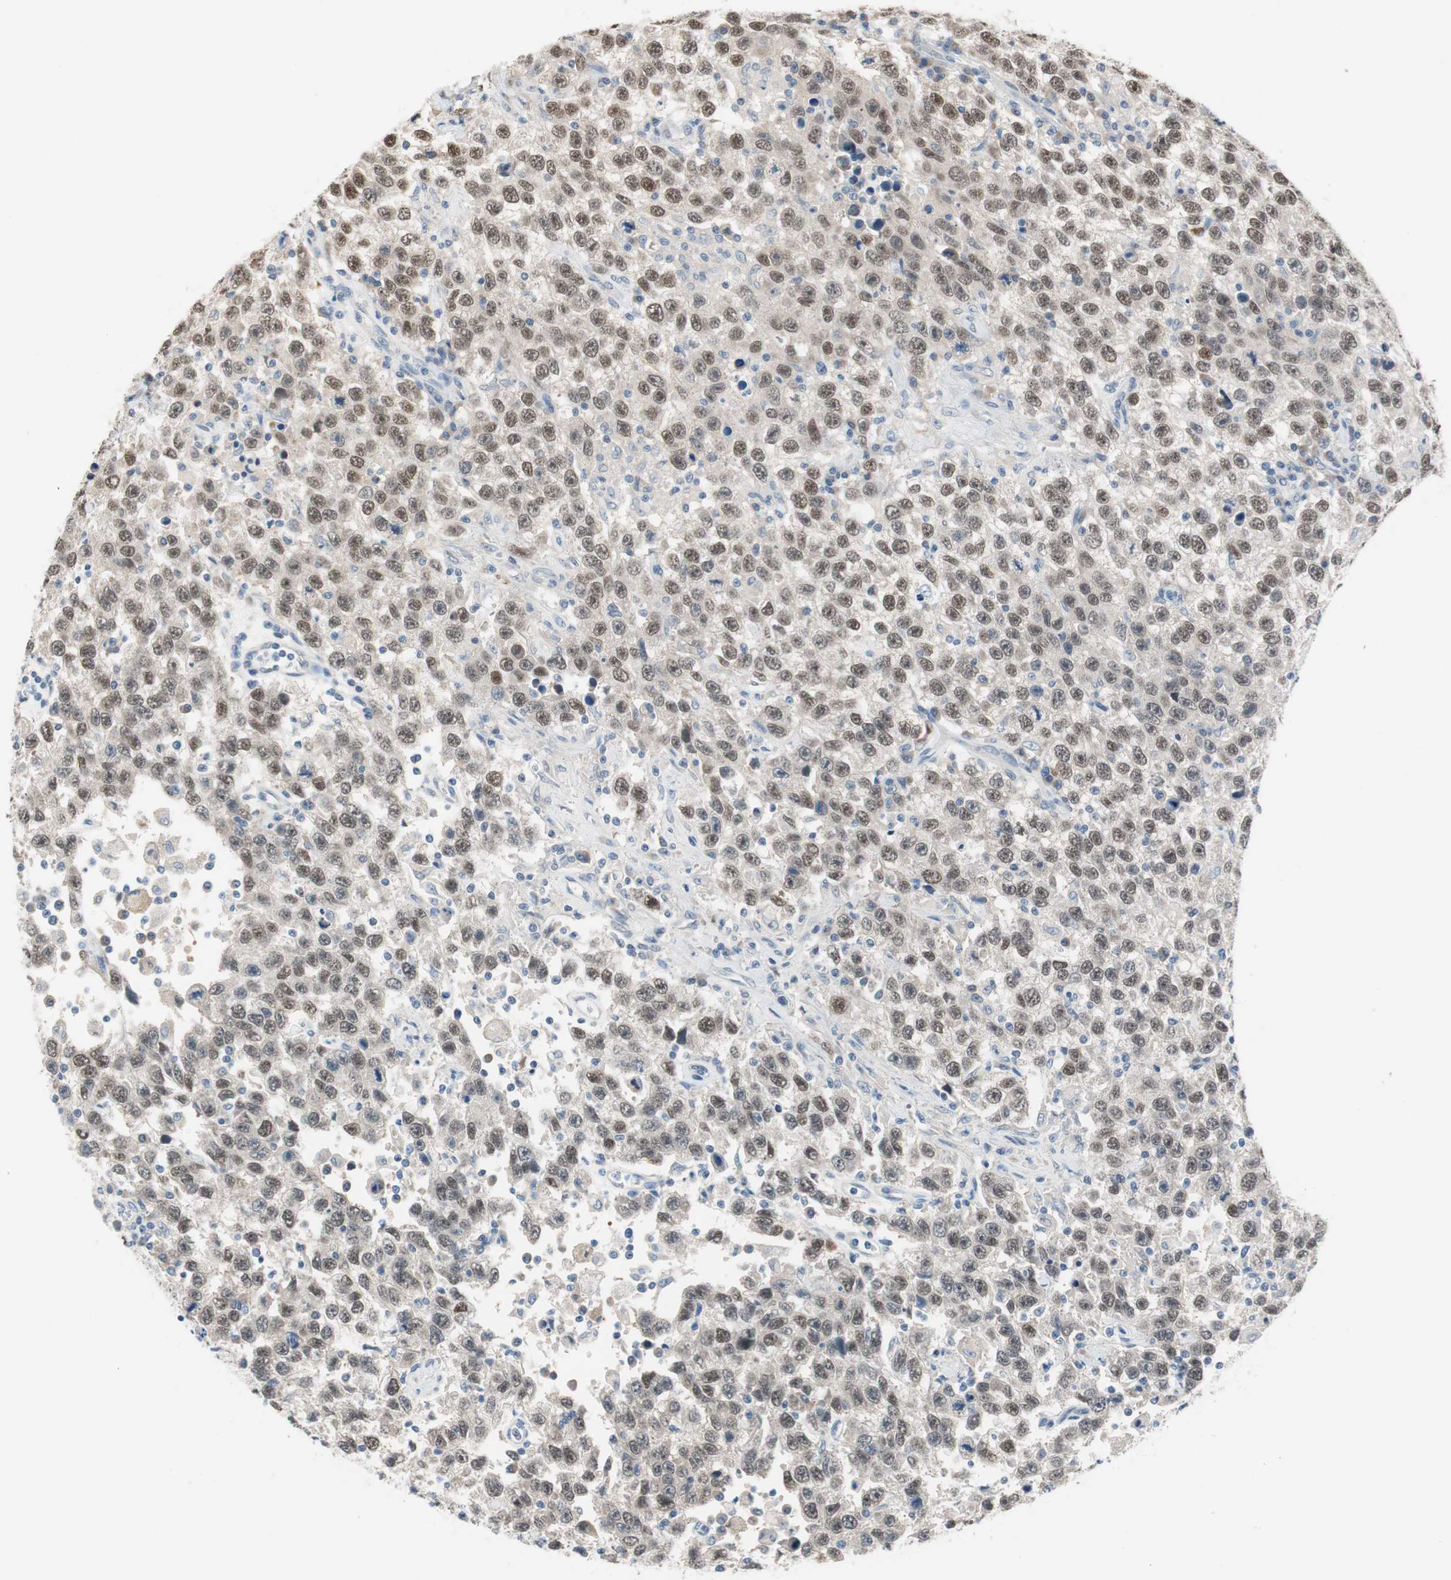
{"staining": {"intensity": "weak", "quantity": "25%-75%", "location": "nuclear"}, "tissue": "testis cancer", "cell_type": "Tumor cells", "image_type": "cancer", "snomed": [{"axis": "morphology", "description": "Seminoma, NOS"}, {"axis": "topography", "description": "Testis"}], "caption": "Tumor cells show low levels of weak nuclear positivity in about 25%-75% of cells in human testis cancer (seminoma). The protein of interest is shown in brown color, while the nuclei are stained blue.", "gene": "GRHL1", "patient": {"sex": "male", "age": 41}}